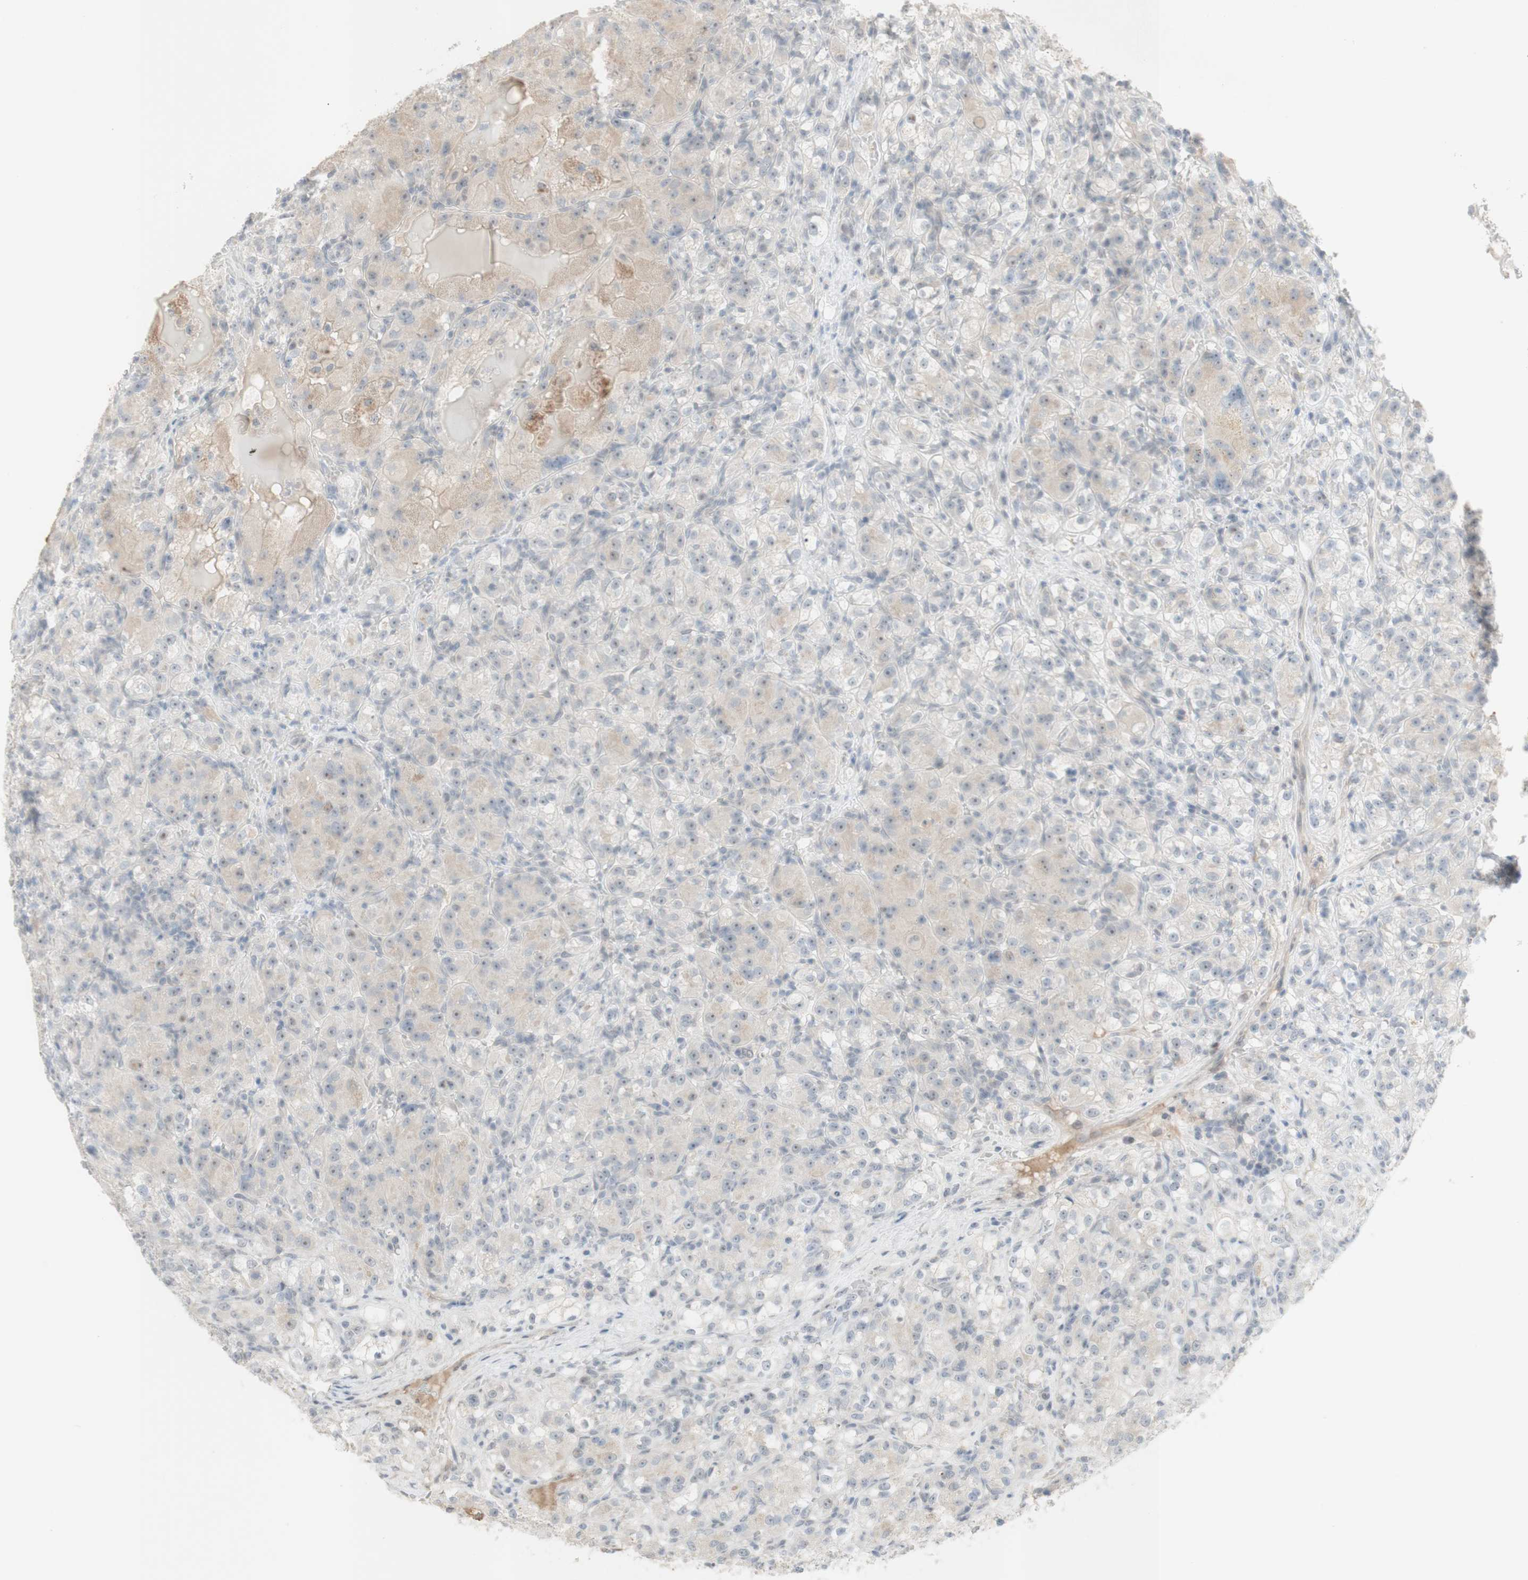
{"staining": {"intensity": "weak", "quantity": "25%-75%", "location": "cytoplasmic/membranous"}, "tissue": "renal cancer", "cell_type": "Tumor cells", "image_type": "cancer", "snomed": [{"axis": "morphology", "description": "Adenocarcinoma, NOS"}, {"axis": "topography", "description": "Kidney"}], "caption": "Immunohistochemistry (IHC) of adenocarcinoma (renal) demonstrates low levels of weak cytoplasmic/membranous expression in about 25%-75% of tumor cells.", "gene": "PLCD4", "patient": {"sex": "male", "age": 61}}